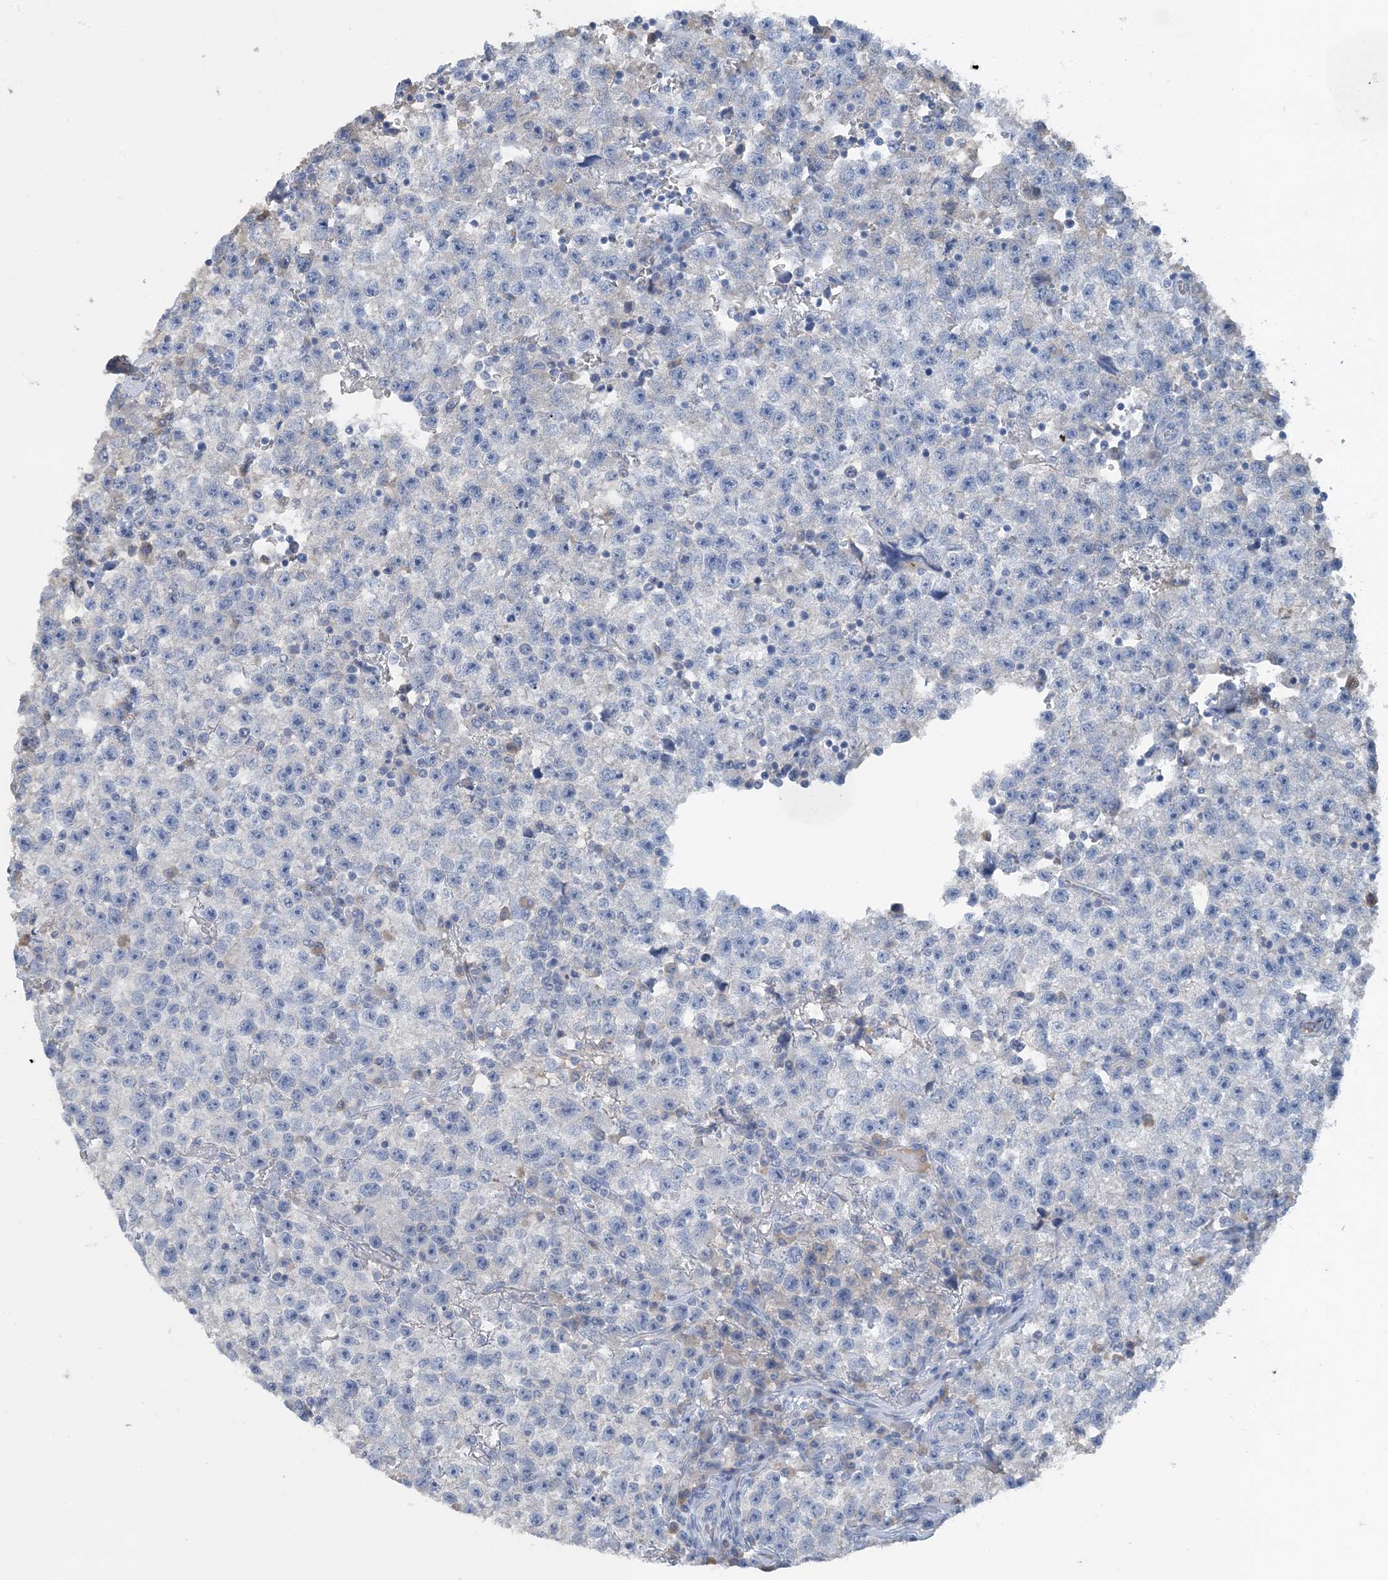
{"staining": {"intensity": "negative", "quantity": "none", "location": "none"}, "tissue": "testis cancer", "cell_type": "Tumor cells", "image_type": "cancer", "snomed": [{"axis": "morphology", "description": "Seminoma, NOS"}, {"axis": "topography", "description": "Testis"}], "caption": "Immunohistochemistry (IHC) histopathology image of testis cancer (seminoma) stained for a protein (brown), which demonstrates no expression in tumor cells. (DAB (3,3'-diaminobenzidine) IHC with hematoxylin counter stain).", "gene": "CTRL", "patient": {"sex": "male", "age": 22}}